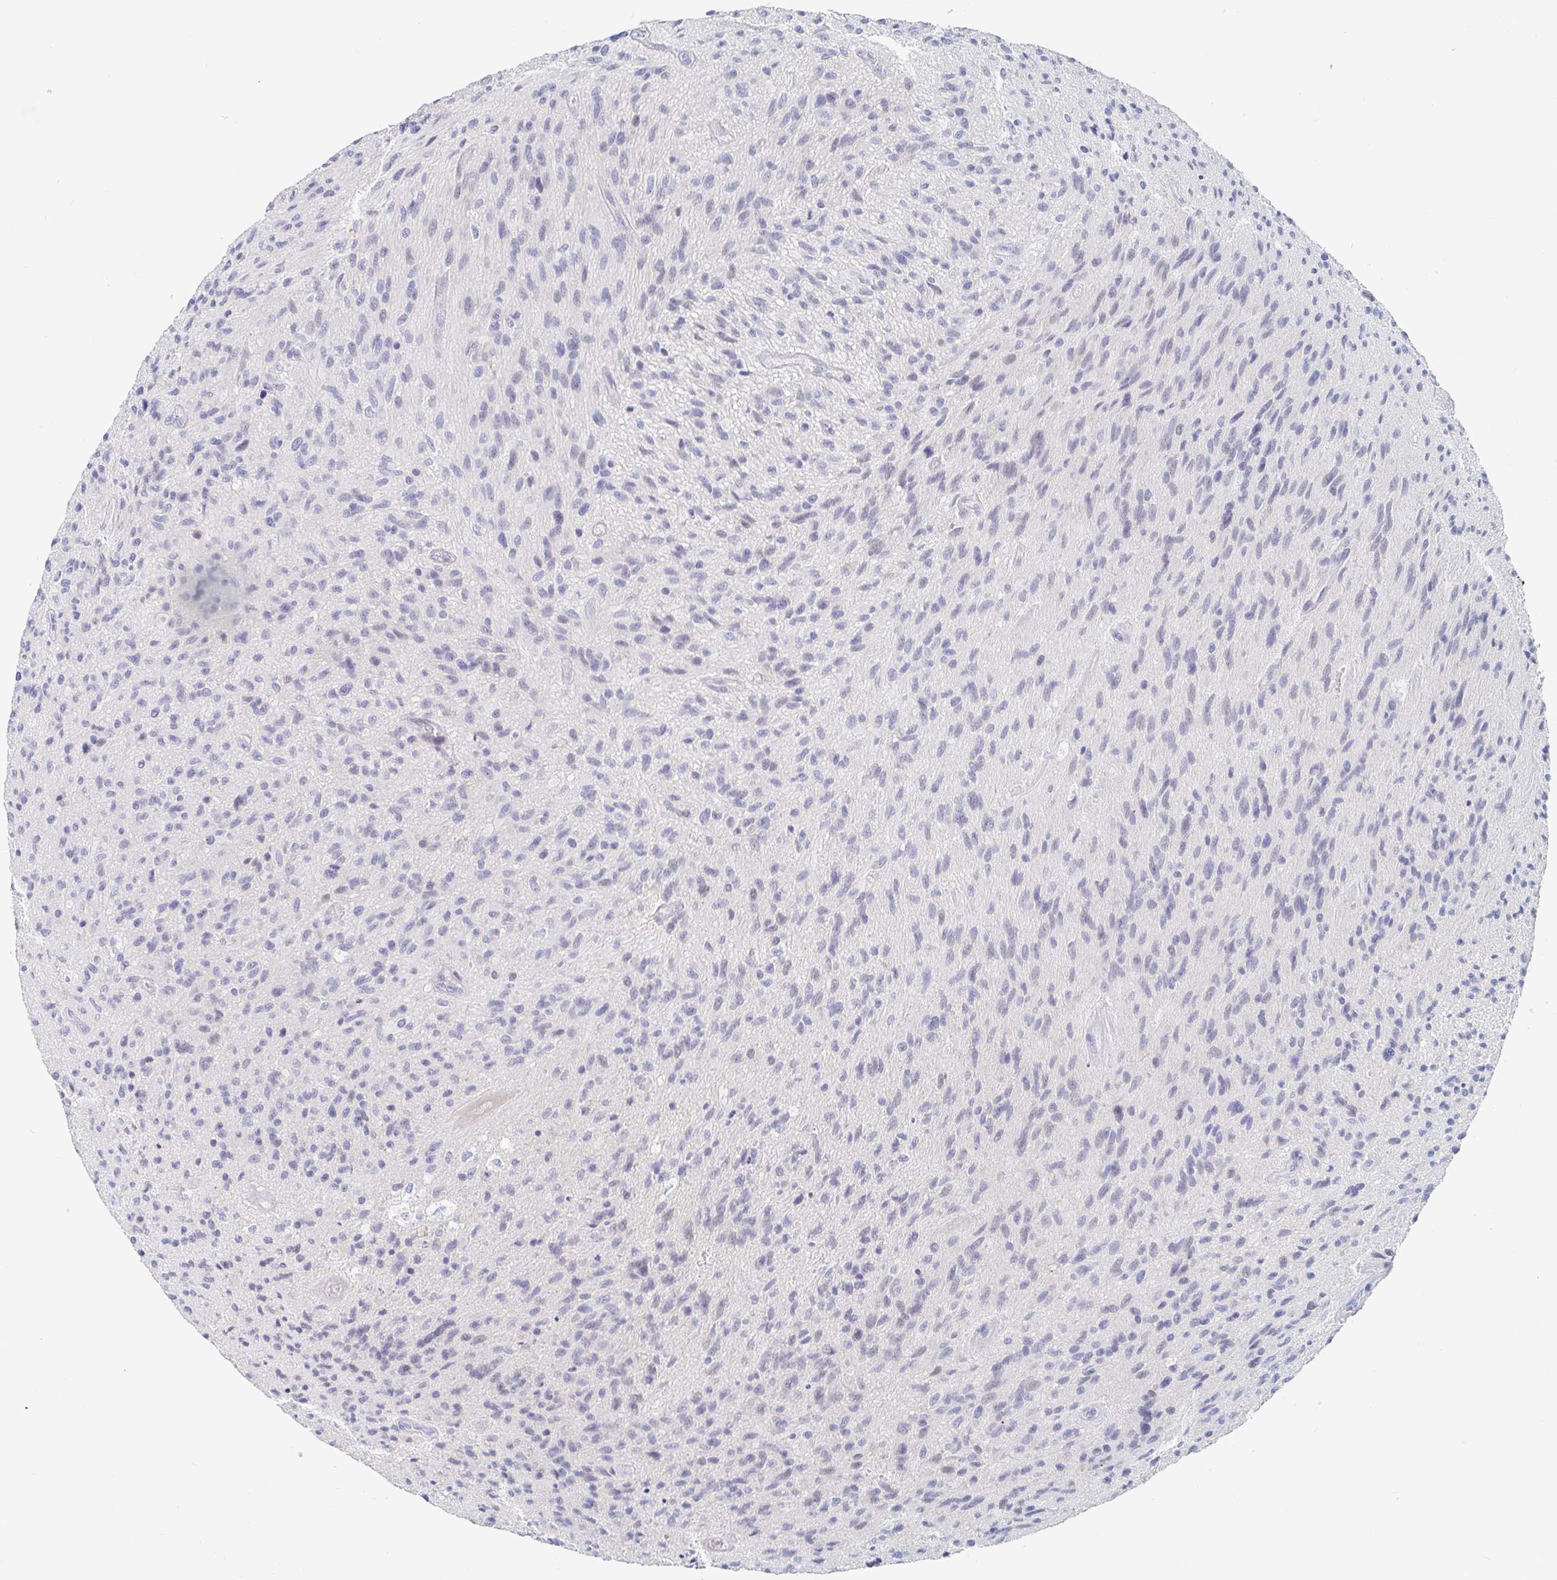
{"staining": {"intensity": "negative", "quantity": "none", "location": "none"}, "tissue": "glioma", "cell_type": "Tumor cells", "image_type": "cancer", "snomed": [{"axis": "morphology", "description": "Glioma, malignant, High grade"}, {"axis": "topography", "description": "Brain"}], "caption": "Human high-grade glioma (malignant) stained for a protein using immunohistochemistry shows no staining in tumor cells.", "gene": "ZNF430", "patient": {"sex": "male", "age": 54}}